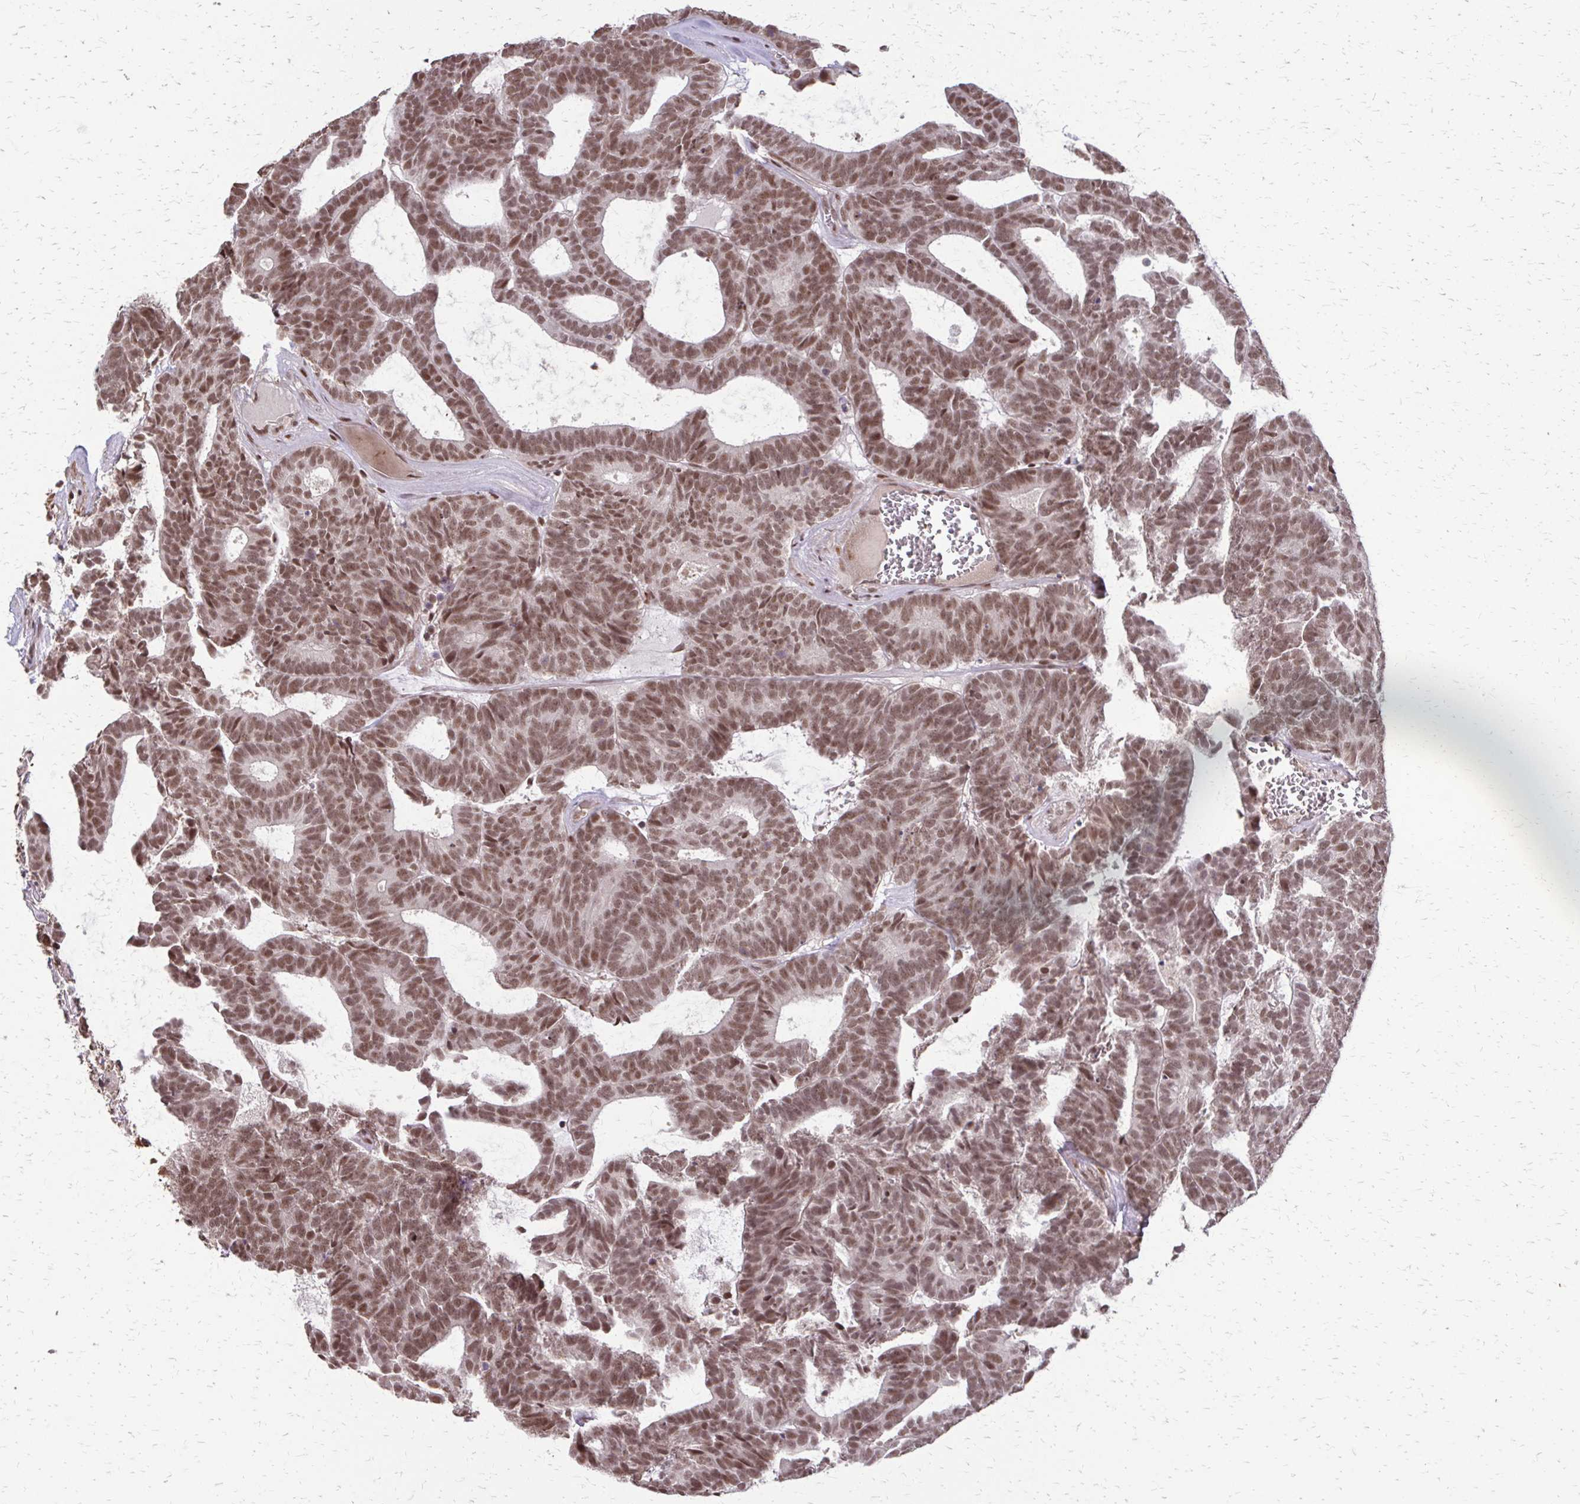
{"staining": {"intensity": "moderate", "quantity": ">75%", "location": "nuclear"}, "tissue": "head and neck cancer", "cell_type": "Tumor cells", "image_type": "cancer", "snomed": [{"axis": "morphology", "description": "Adenocarcinoma, NOS"}, {"axis": "topography", "description": "Head-Neck"}], "caption": "Adenocarcinoma (head and neck) tissue demonstrates moderate nuclear staining in approximately >75% of tumor cells, visualized by immunohistochemistry. The staining is performed using DAB brown chromogen to label protein expression. The nuclei are counter-stained blue using hematoxylin.", "gene": "SS18", "patient": {"sex": "female", "age": 81}}